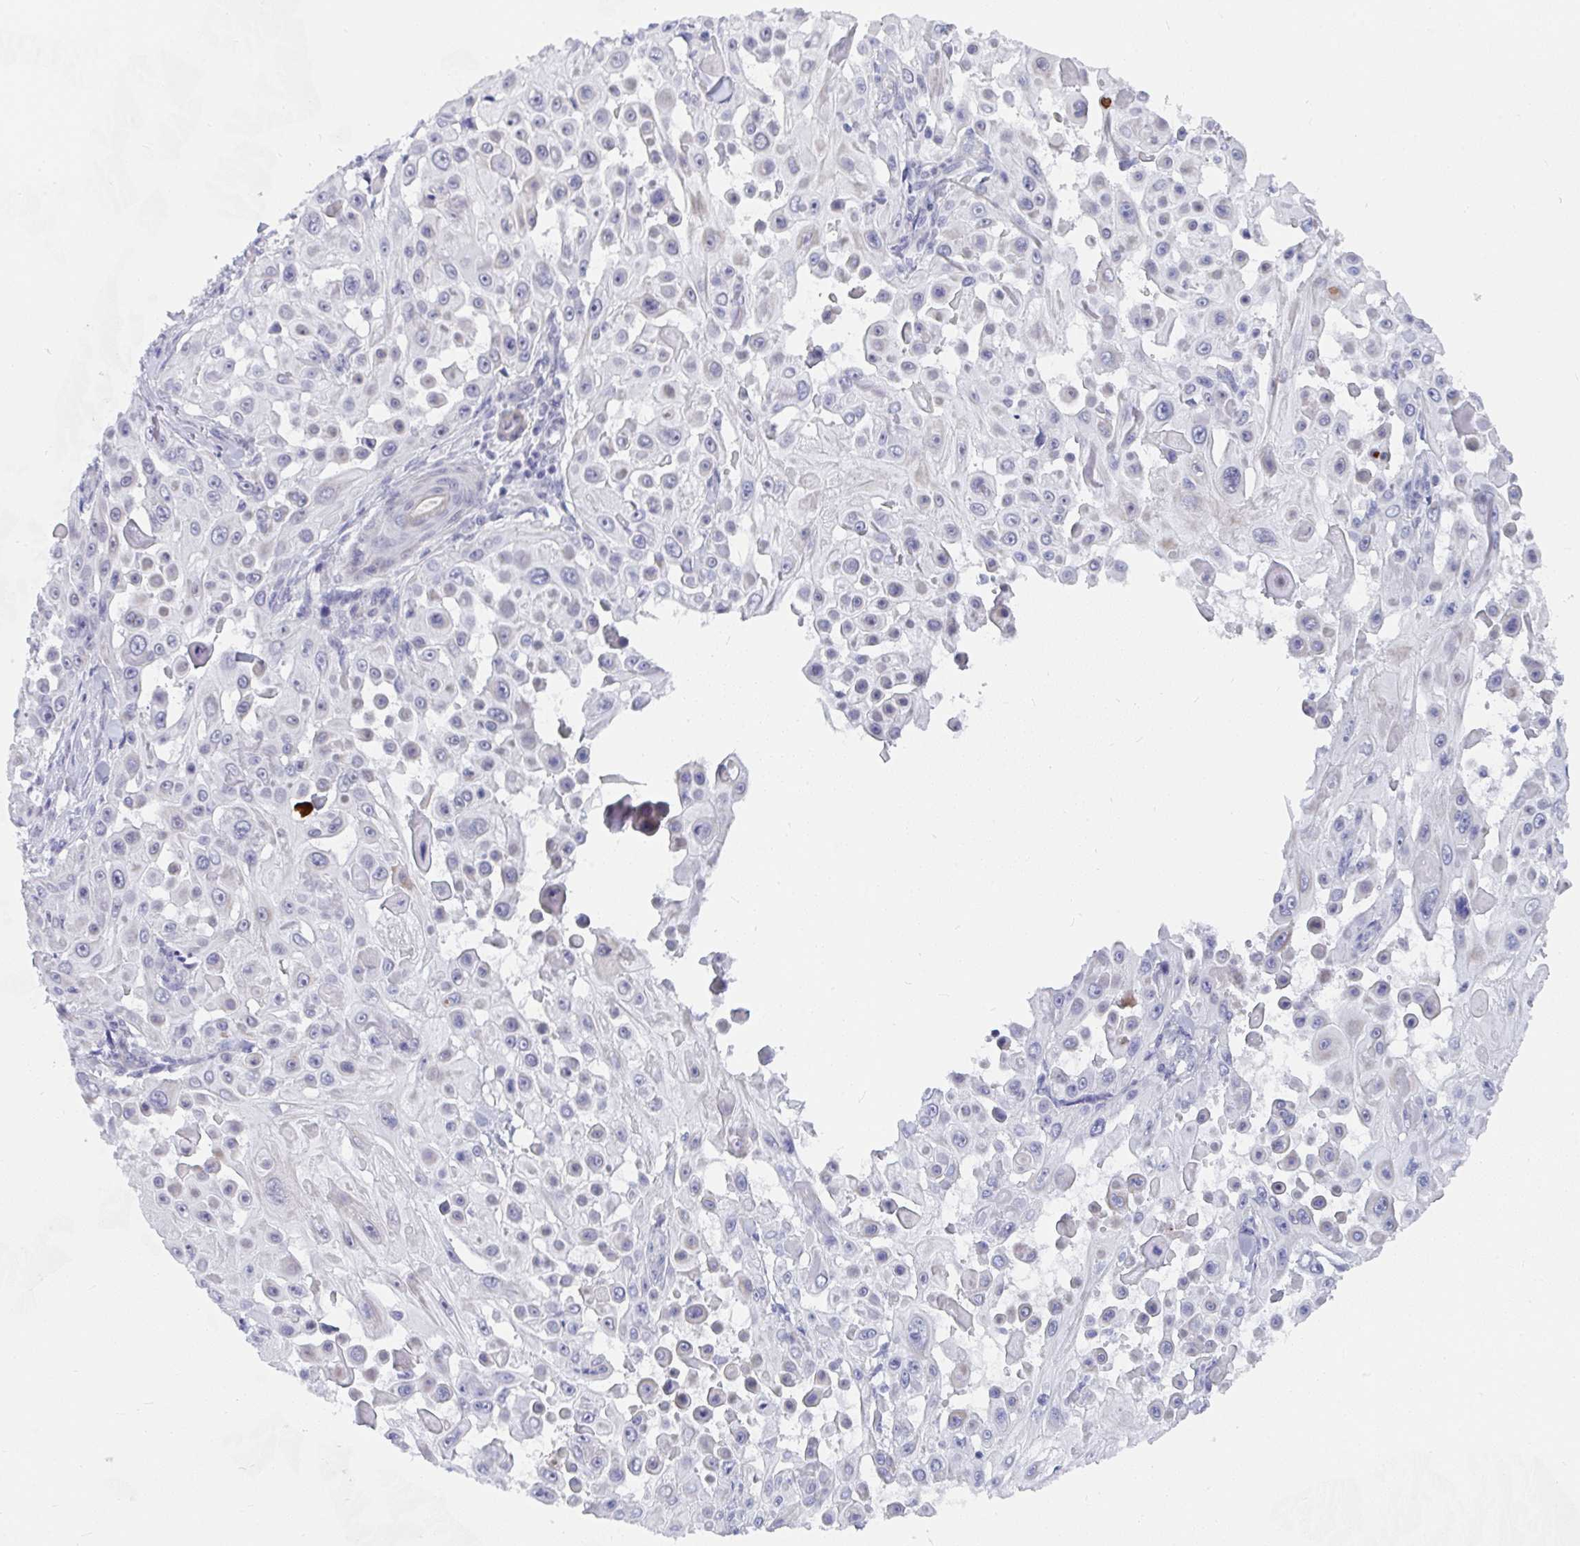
{"staining": {"intensity": "negative", "quantity": "none", "location": "none"}, "tissue": "skin cancer", "cell_type": "Tumor cells", "image_type": "cancer", "snomed": [{"axis": "morphology", "description": "Squamous cell carcinoma, NOS"}, {"axis": "topography", "description": "Skin"}], "caption": "Protein analysis of skin cancer (squamous cell carcinoma) demonstrates no significant staining in tumor cells. The staining is performed using DAB (3,3'-diaminobenzidine) brown chromogen with nuclei counter-stained in using hematoxylin.", "gene": "DAOA", "patient": {"sex": "male", "age": 91}}